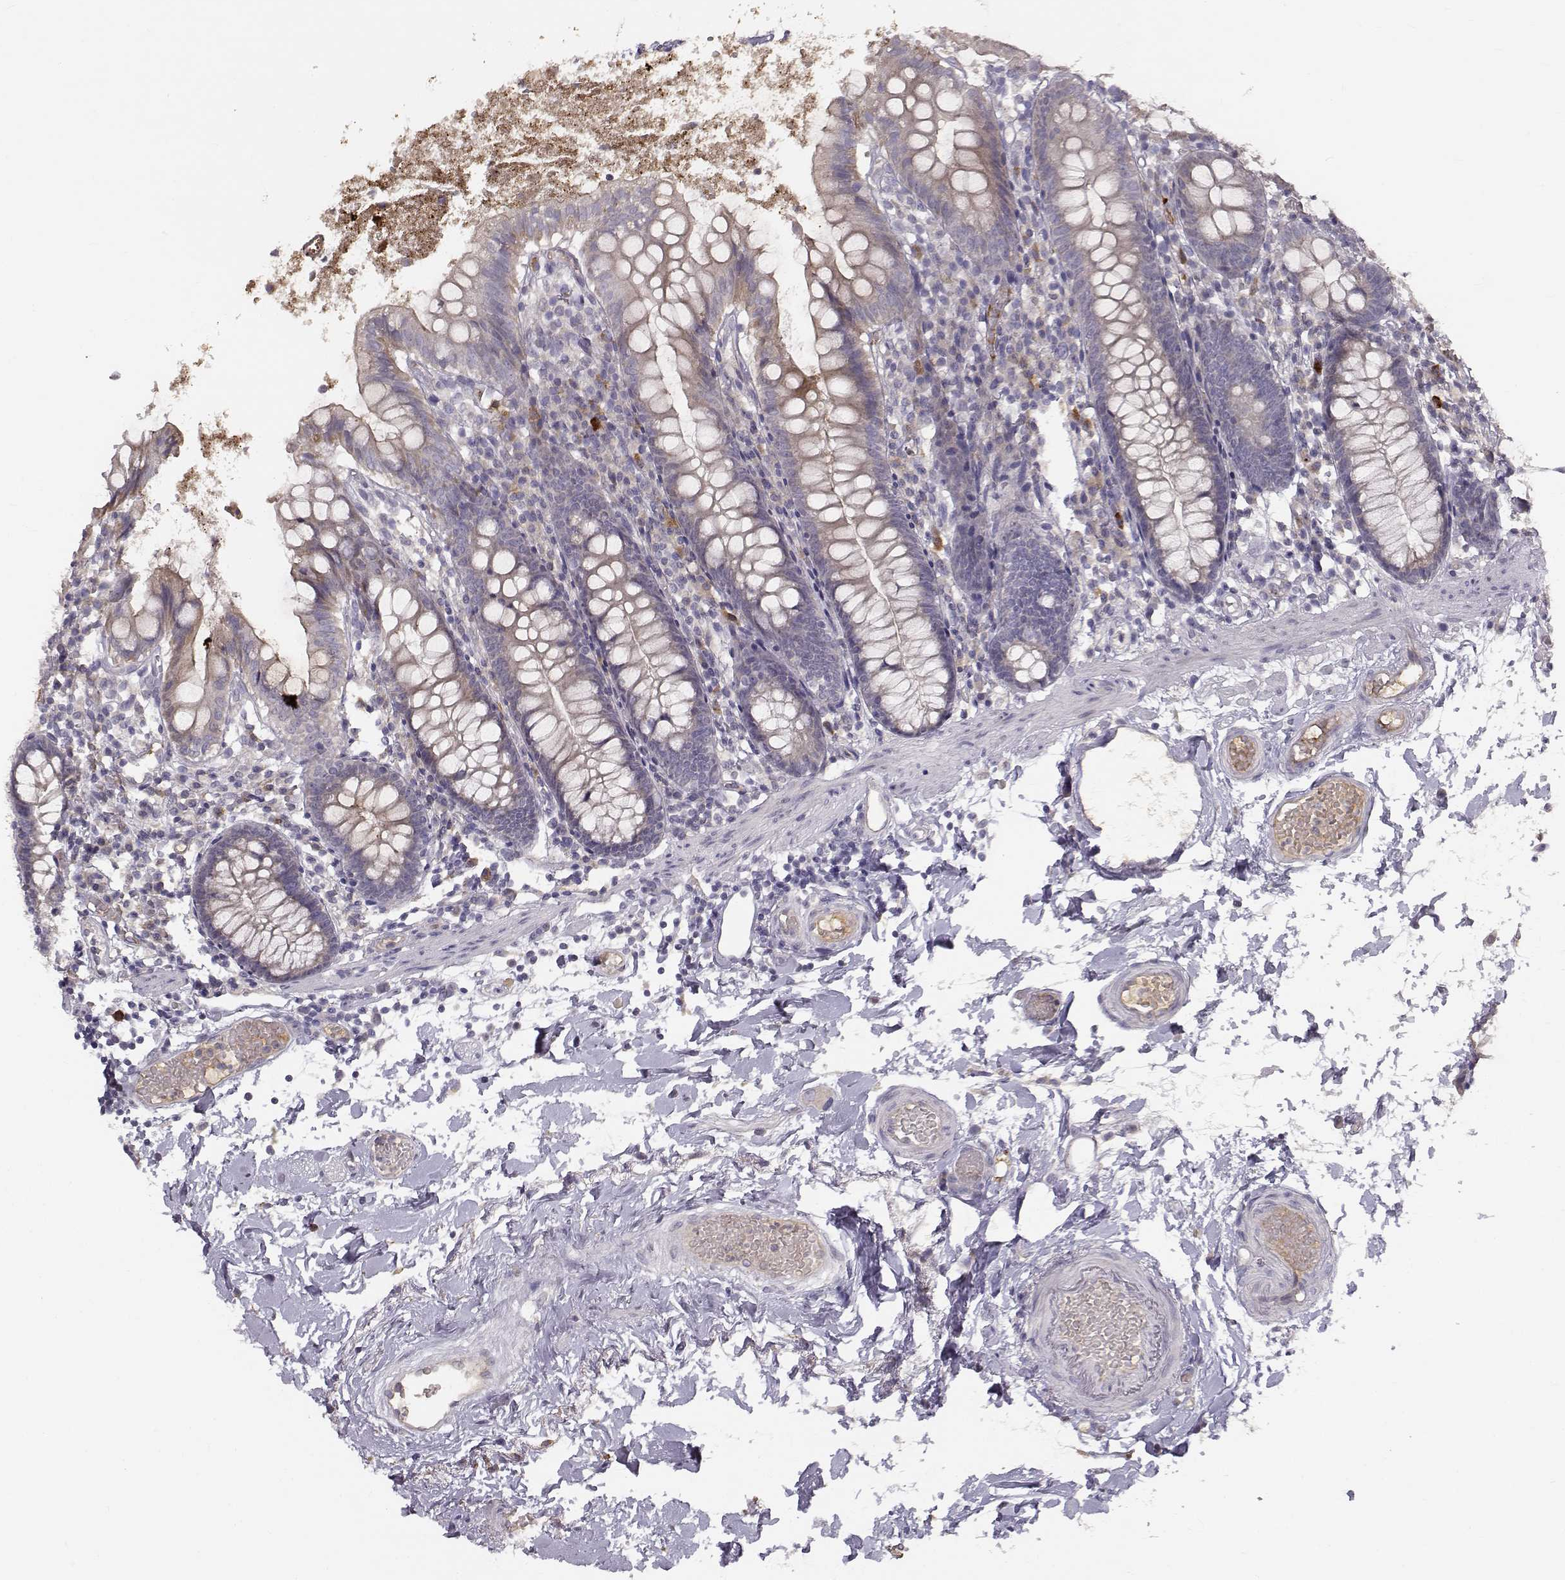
{"staining": {"intensity": "strong", "quantity": "25%-75%", "location": "cytoplasmic/membranous"}, "tissue": "small intestine", "cell_type": "Glandular cells", "image_type": "normal", "snomed": [{"axis": "morphology", "description": "Normal tissue, NOS"}, {"axis": "topography", "description": "Small intestine"}], "caption": "Small intestine stained for a protein (brown) displays strong cytoplasmic/membranous positive staining in approximately 25%-75% of glandular cells.", "gene": "ACSL6", "patient": {"sex": "female", "age": 90}}